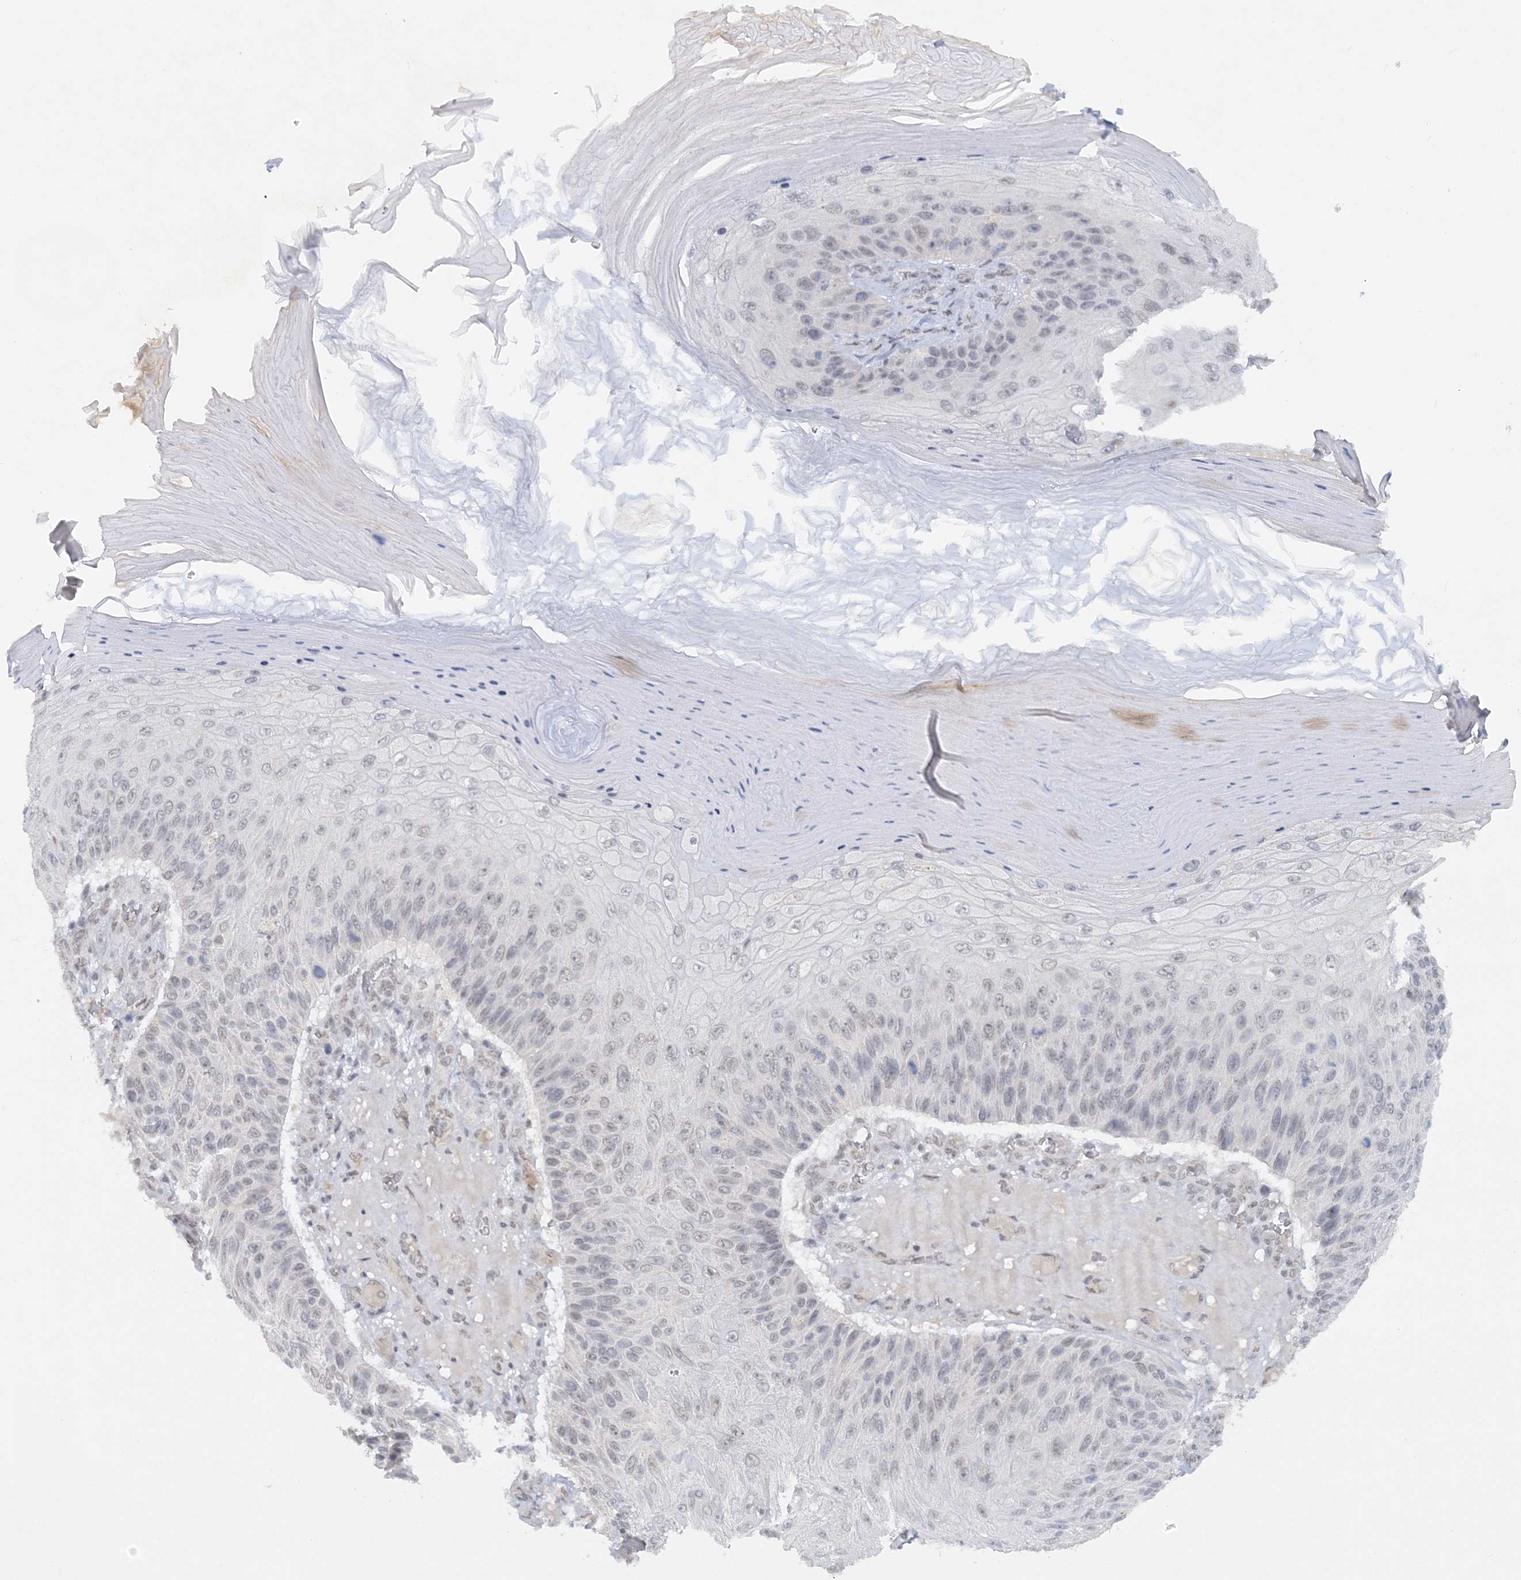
{"staining": {"intensity": "negative", "quantity": "none", "location": "none"}, "tissue": "skin cancer", "cell_type": "Tumor cells", "image_type": "cancer", "snomed": [{"axis": "morphology", "description": "Squamous cell carcinoma, NOS"}, {"axis": "topography", "description": "Skin"}], "caption": "The image exhibits no staining of tumor cells in skin squamous cell carcinoma. (DAB IHC, high magnification).", "gene": "KMT2D", "patient": {"sex": "female", "age": 88}}